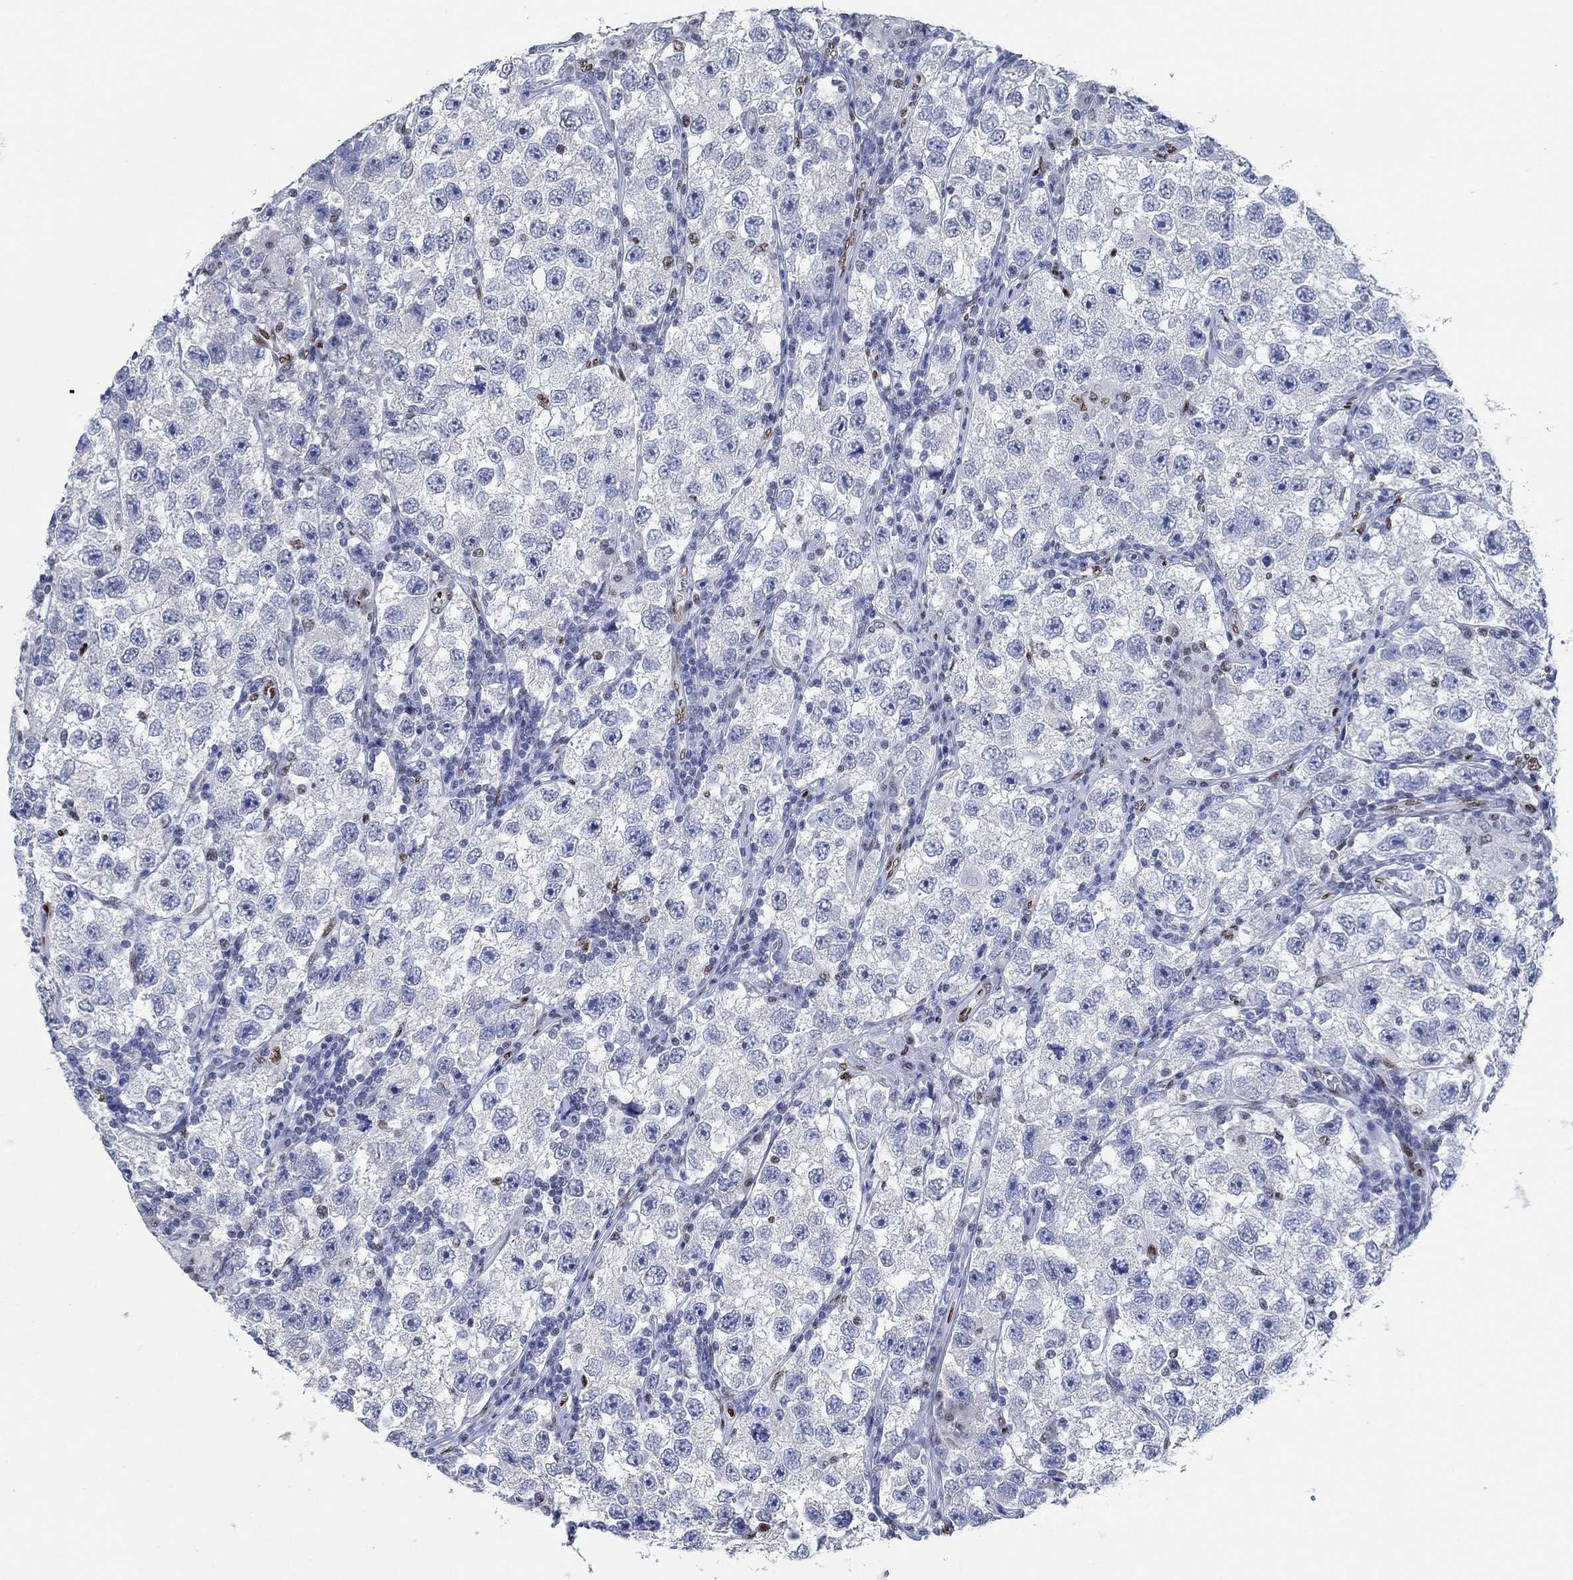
{"staining": {"intensity": "negative", "quantity": "none", "location": "none"}, "tissue": "testis cancer", "cell_type": "Tumor cells", "image_type": "cancer", "snomed": [{"axis": "morphology", "description": "Seminoma, NOS"}, {"axis": "topography", "description": "Testis"}], "caption": "Tumor cells are negative for protein expression in human testis seminoma.", "gene": "ZEB1", "patient": {"sex": "male", "age": 26}}